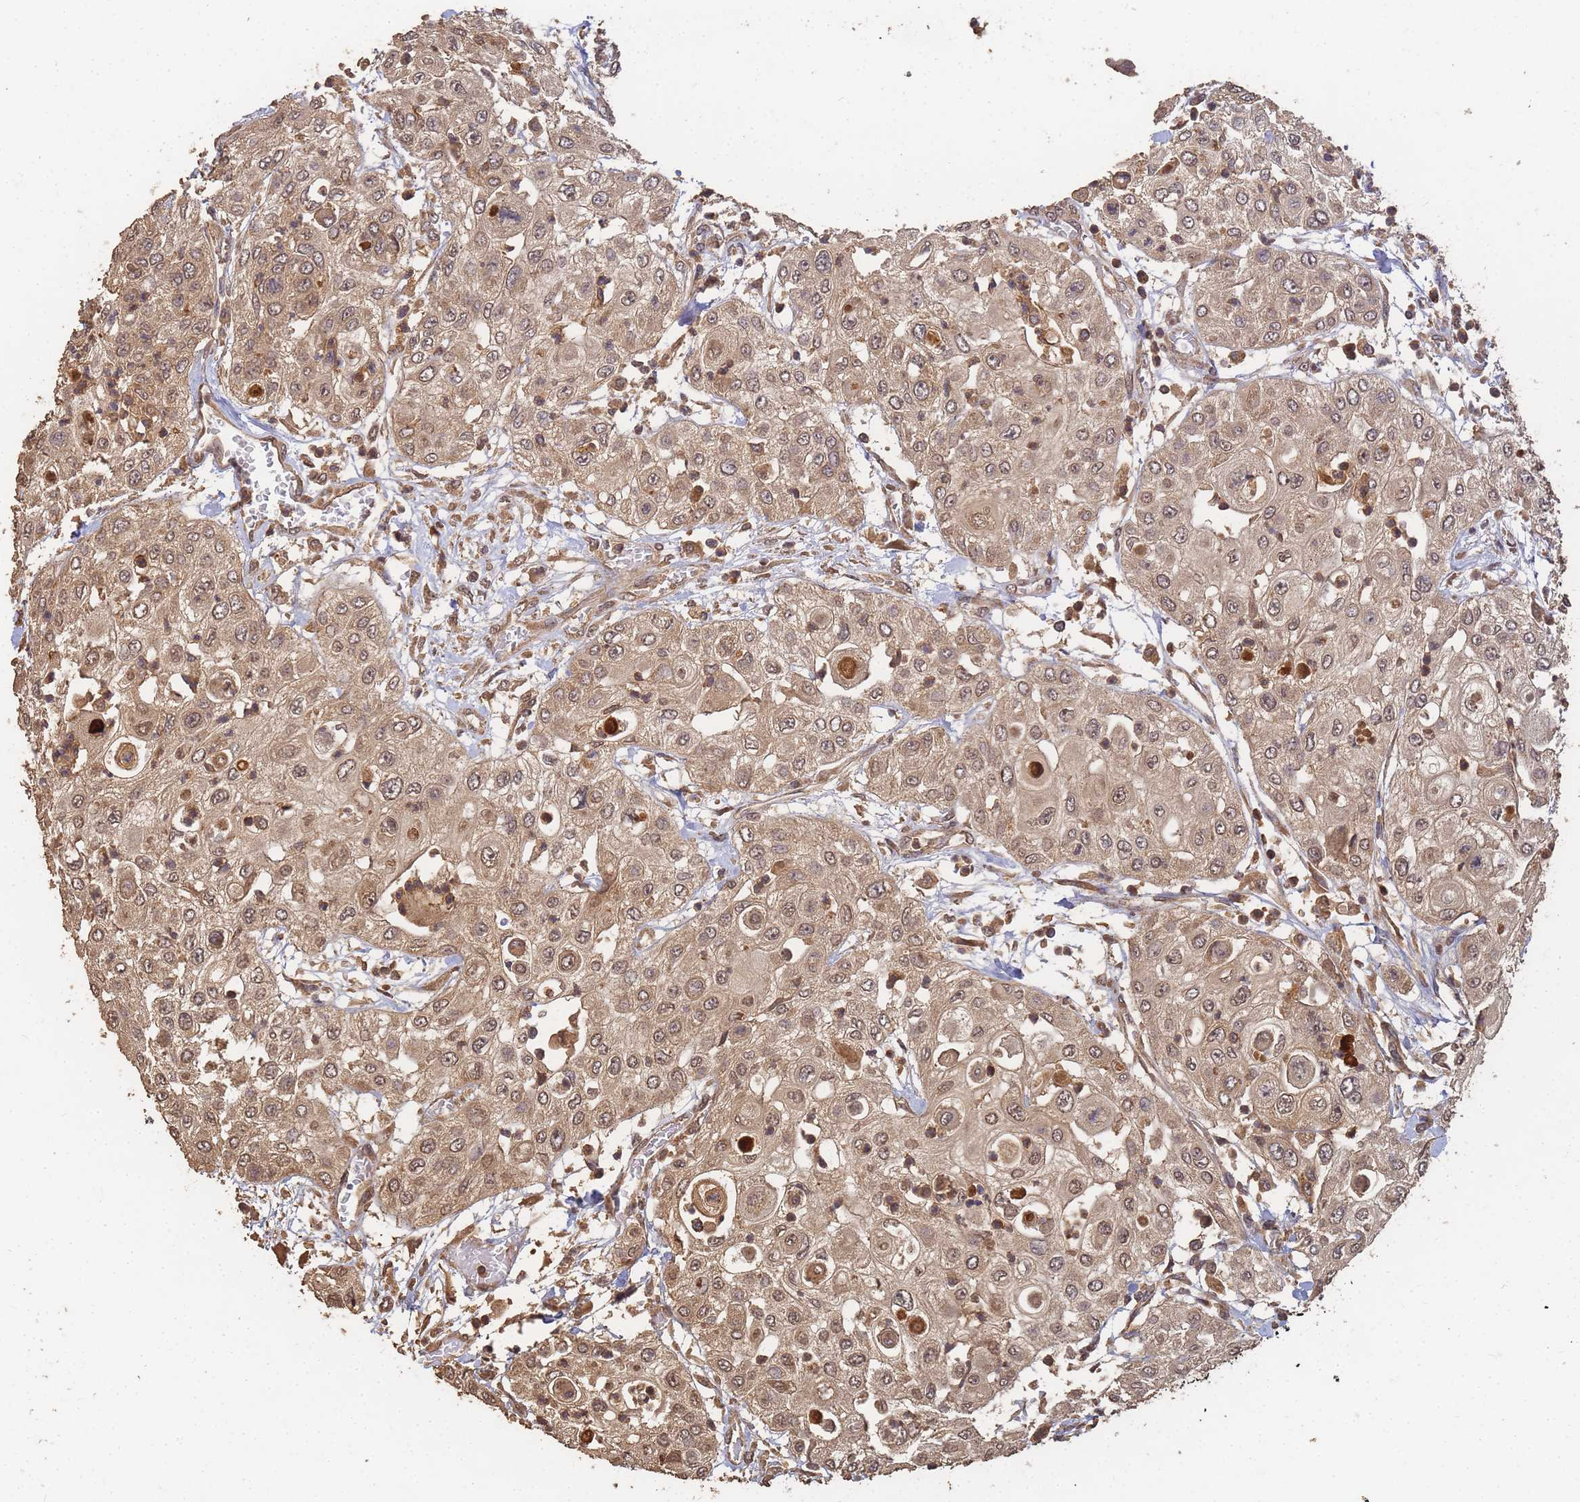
{"staining": {"intensity": "moderate", "quantity": ">75%", "location": "cytoplasmic/membranous,nuclear"}, "tissue": "urothelial cancer", "cell_type": "Tumor cells", "image_type": "cancer", "snomed": [{"axis": "morphology", "description": "Urothelial carcinoma, High grade"}, {"axis": "topography", "description": "Urinary bladder"}], "caption": "Protein expression analysis of urothelial carcinoma (high-grade) shows moderate cytoplasmic/membranous and nuclear staining in approximately >75% of tumor cells.", "gene": "ALKBH1", "patient": {"sex": "female", "age": 79}}